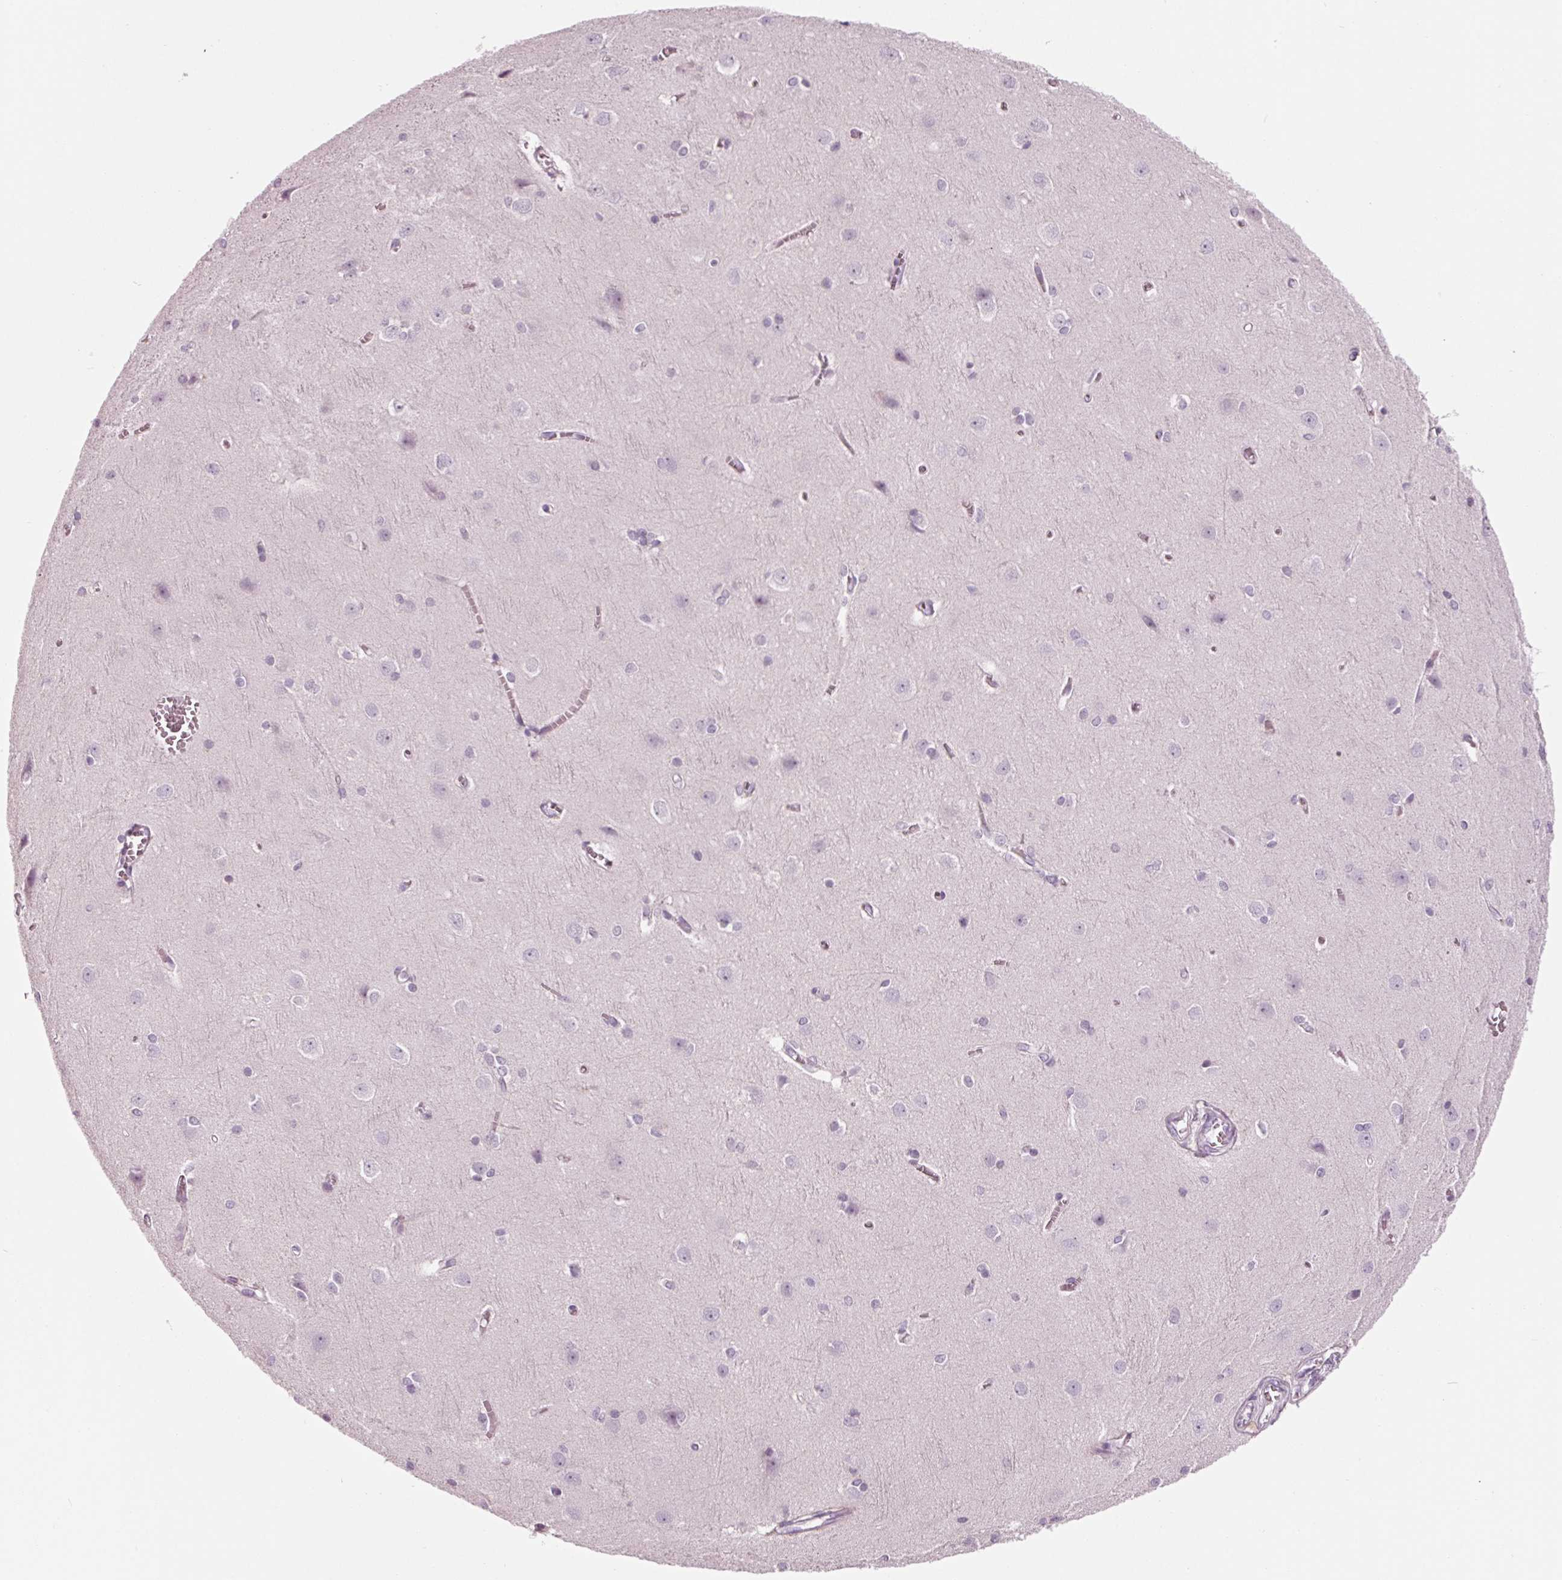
{"staining": {"intensity": "negative", "quantity": "none", "location": "none"}, "tissue": "cerebral cortex", "cell_type": "Endothelial cells", "image_type": "normal", "snomed": [{"axis": "morphology", "description": "Normal tissue, NOS"}, {"axis": "topography", "description": "Cerebral cortex"}], "caption": "An immunohistochemistry histopathology image of normal cerebral cortex is shown. There is no staining in endothelial cells of cerebral cortex. (DAB immunohistochemistry (IHC) visualized using brightfield microscopy, high magnification).", "gene": "CYP3A43", "patient": {"sex": "male", "age": 37}}